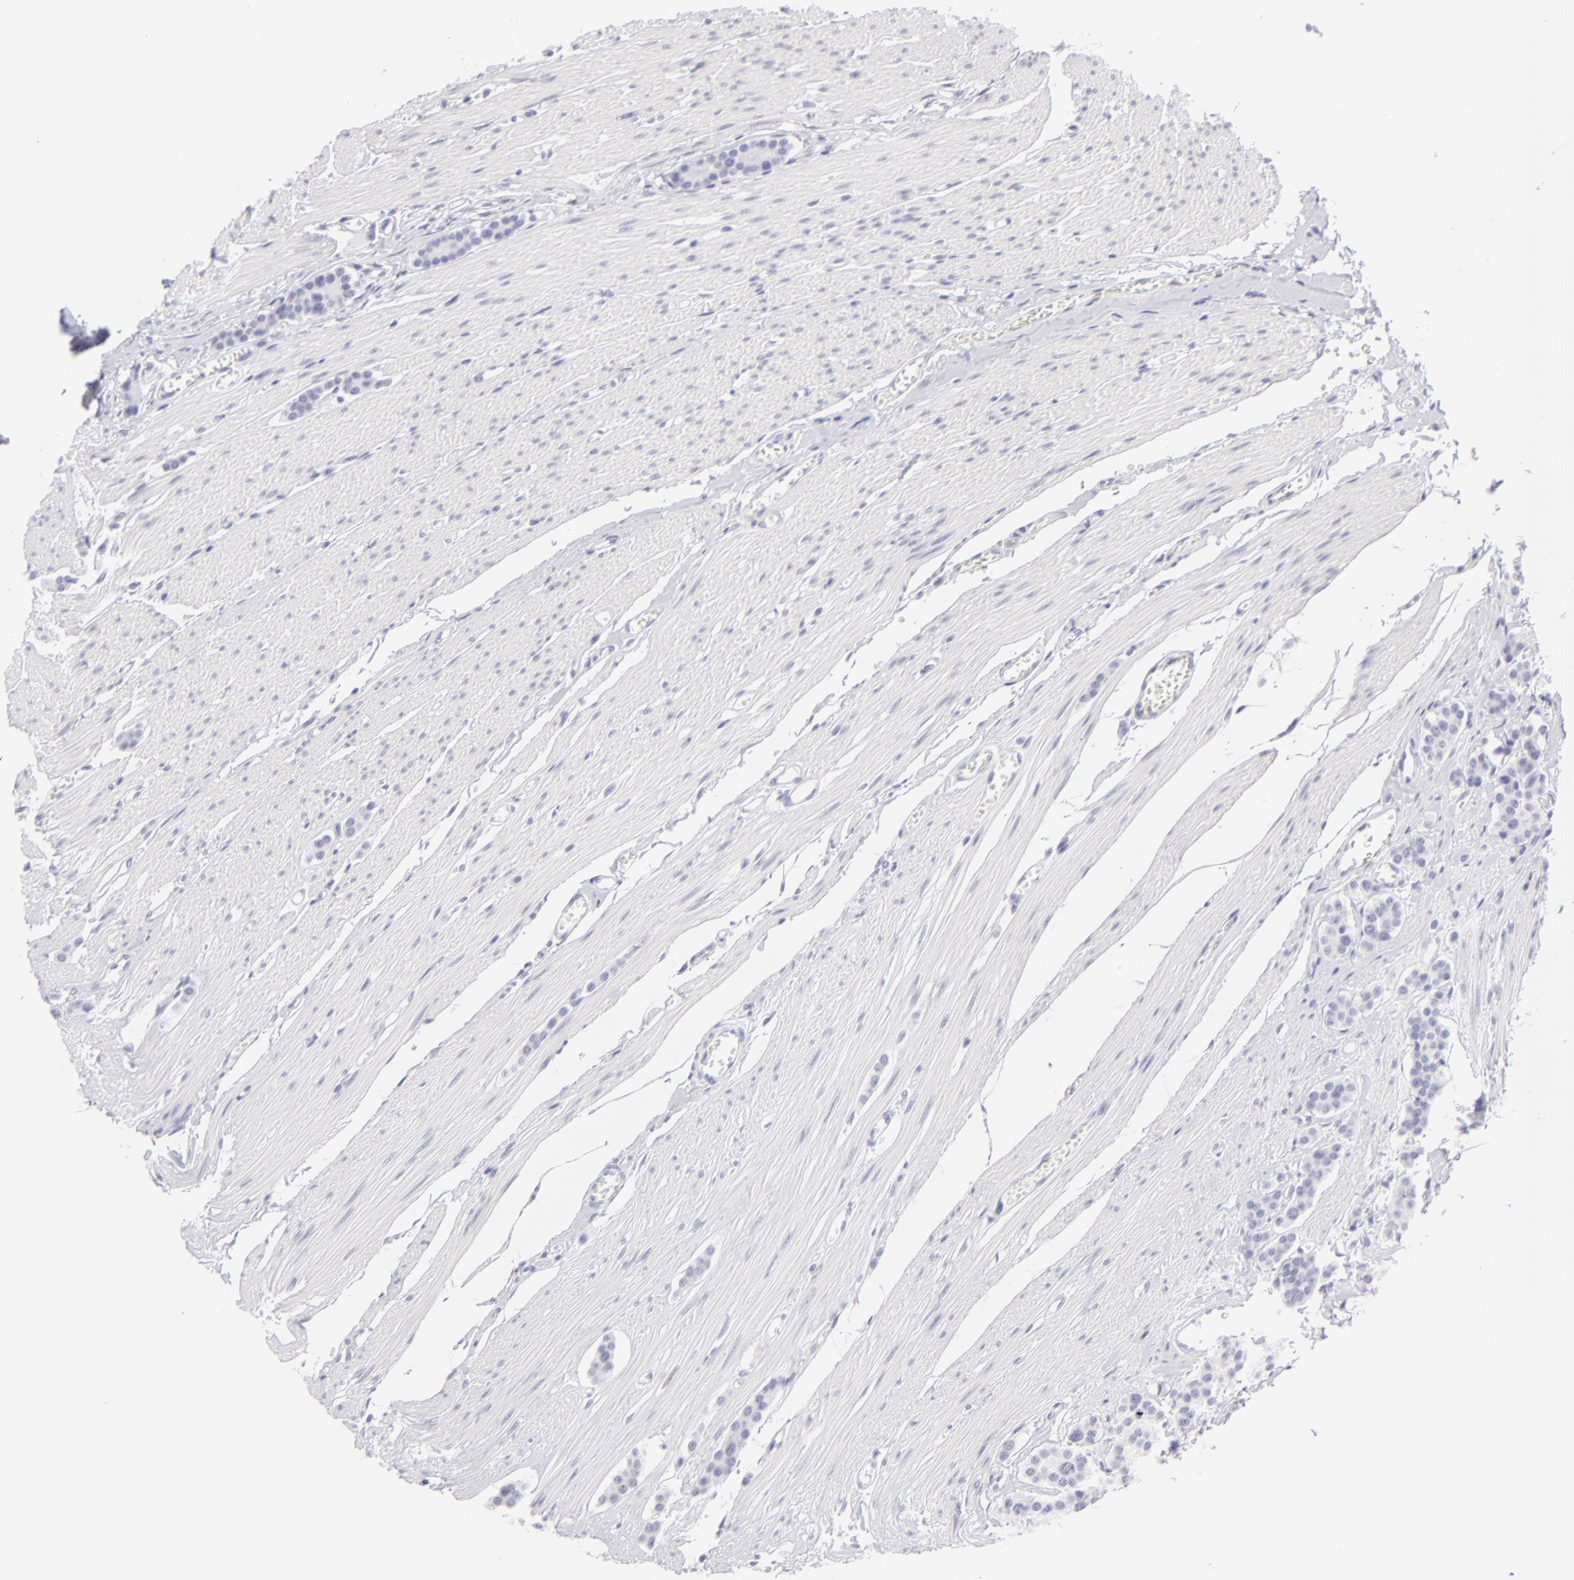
{"staining": {"intensity": "negative", "quantity": "none", "location": "none"}, "tissue": "carcinoid", "cell_type": "Tumor cells", "image_type": "cancer", "snomed": [{"axis": "morphology", "description": "Carcinoid, malignant, NOS"}, {"axis": "topography", "description": "Small intestine"}], "caption": "Immunohistochemical staining of human malignant carcinoid exhibits no significant staining in tumor cells.", "gene": "FCER2", "patient": {"sex": "male", "age": 60}}